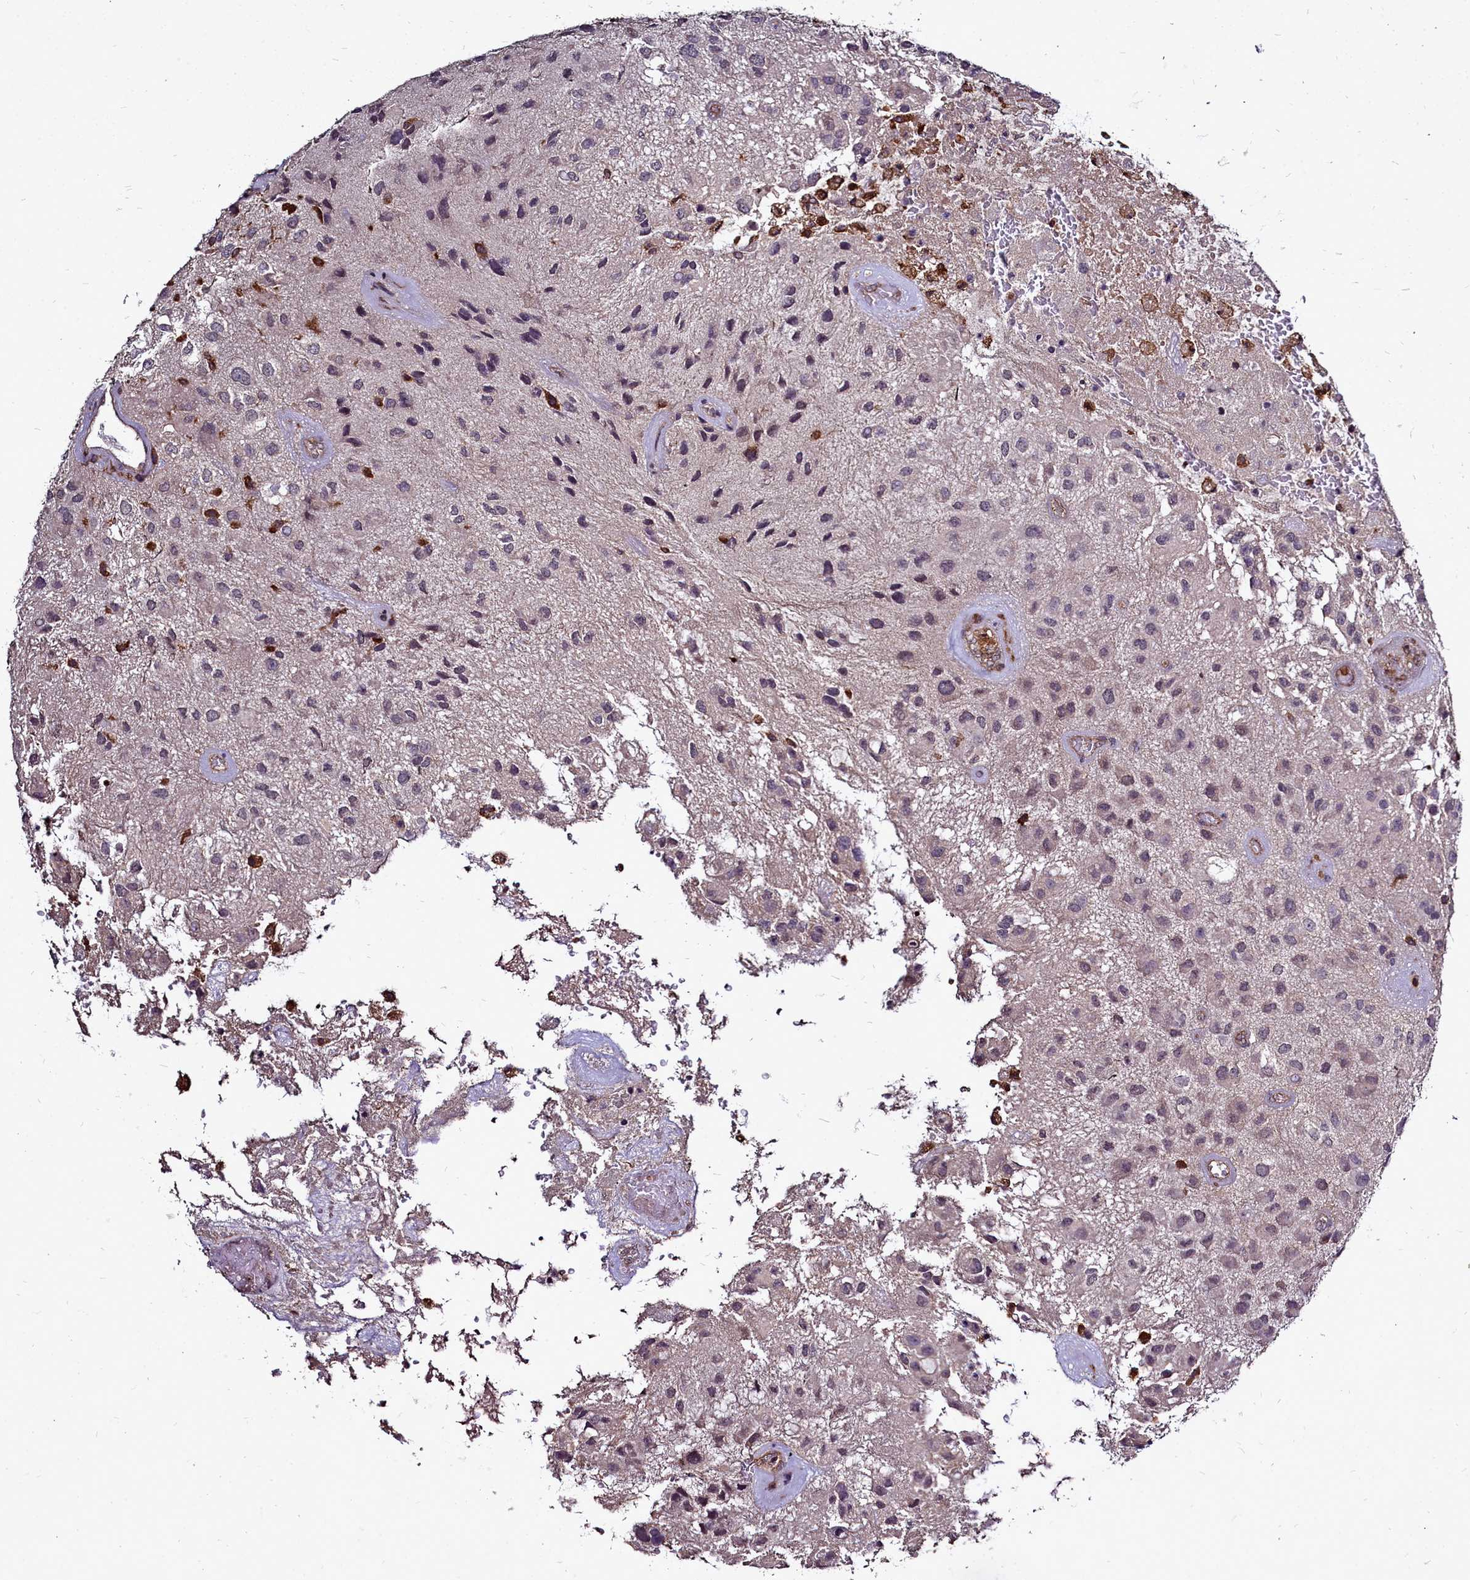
{"staining": {"intensity": "weak", "quantity": "25%-75%", "location": "cytoplasmic/membranous"}, "tissue": "glioma", "cell_type": "Tumor cells", "image_type": "cancer", "snomed": [{"axis": "morphology", "description": "Glioma, malignant, Low grade"}, {"axis": "topography", "description": "Brain"}], "caption": "Immunohistochemistry (IHC) photomicrograph of glioma stained for a protein (brown), which demonstrates low levels of weak cytoplasmic/membranous expression in approximately 25%-75% of tumor cells.", "gene": "NCKAP1L", "patient": {"sex": "male", "age": 66}}